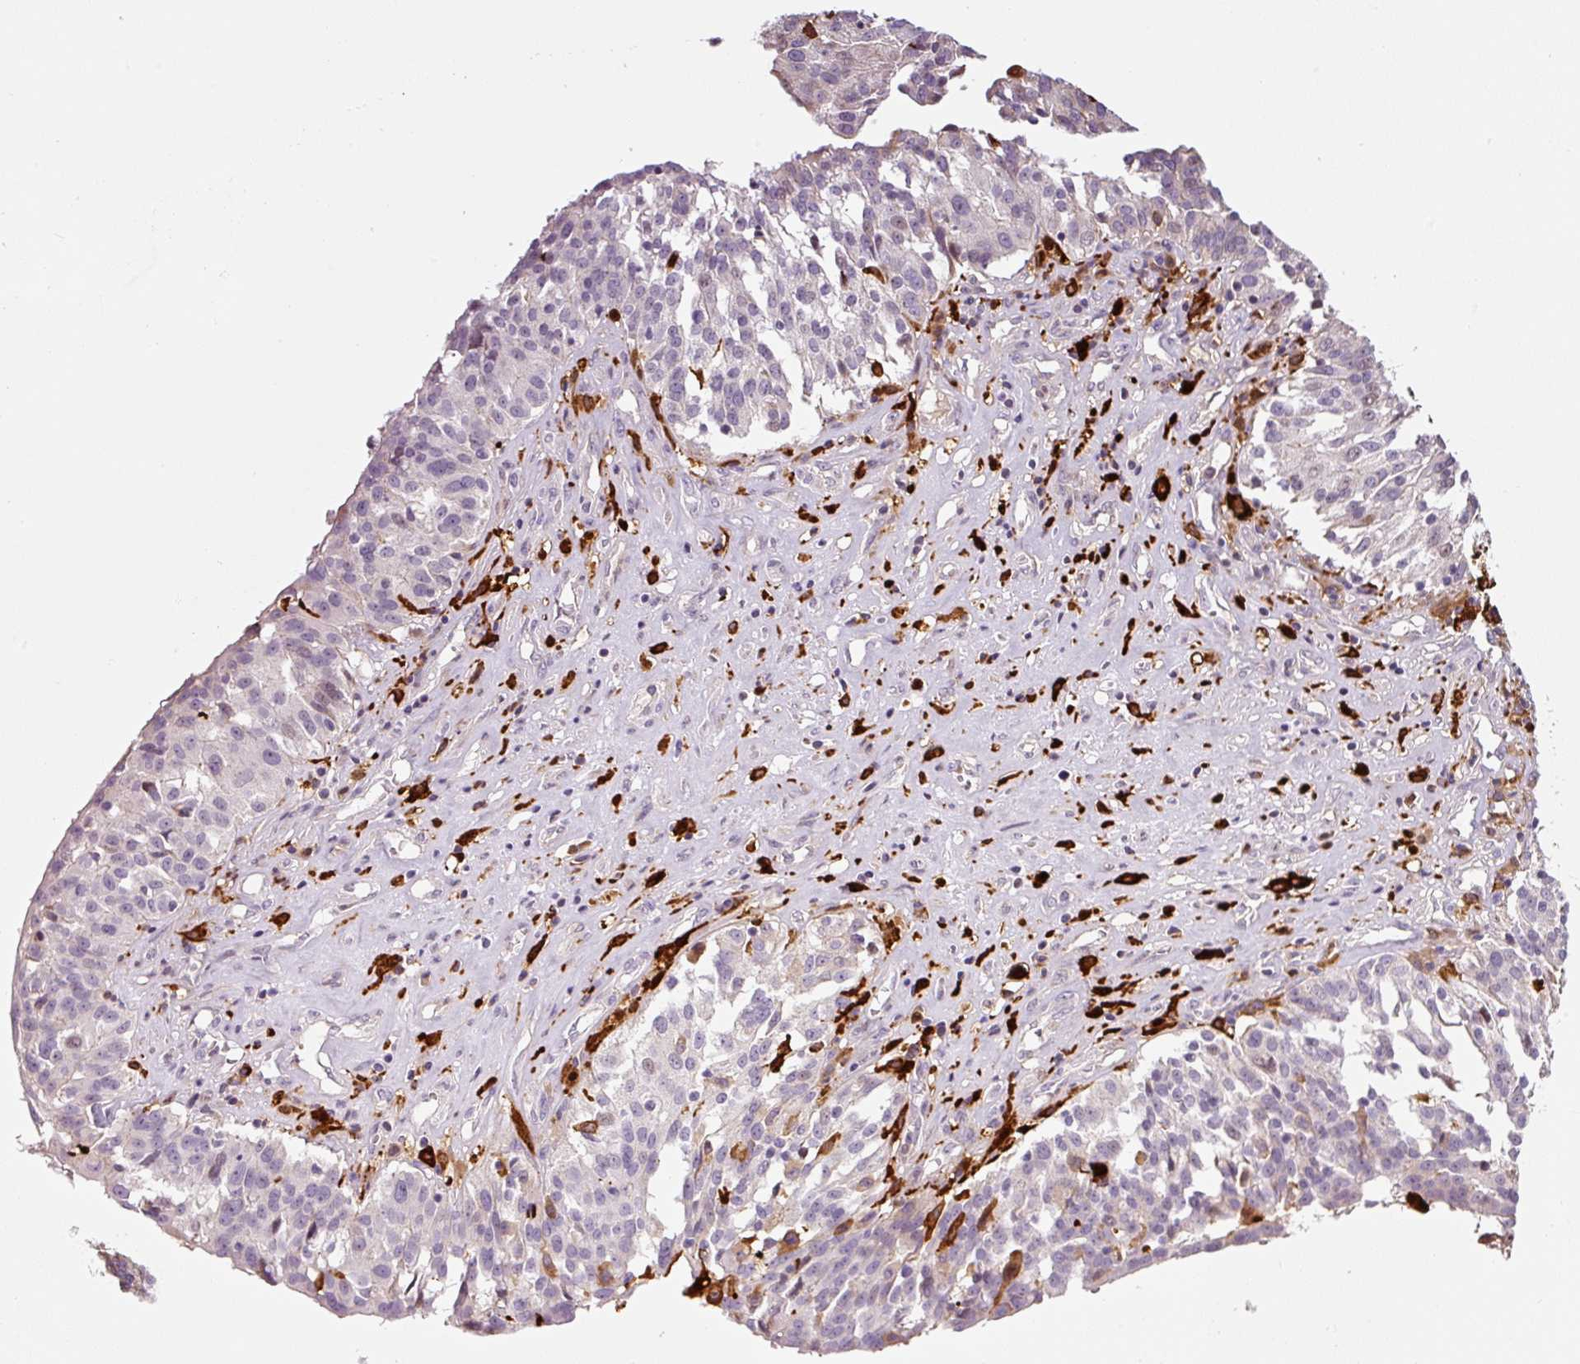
{"staining": {"intensity": "negative", "quantity": "none", "location": "none"}, "tissue": "ovarian cancer", "cell_type": "Tumor cells", "image_type": "cancer", "snomed": [{"axis": "morphology", "description": "Cystadenocarcinoma, serous, NOS"}, {"axis": "topography", "description": "Ovary"}], "caption": "Micrograph shows no protein expression in tumor cells of ovarian cancer (serous cystadenocarcinoma) tissue.", "gene": "FUT10", "patient": {"sex": "female", "age": 59}}